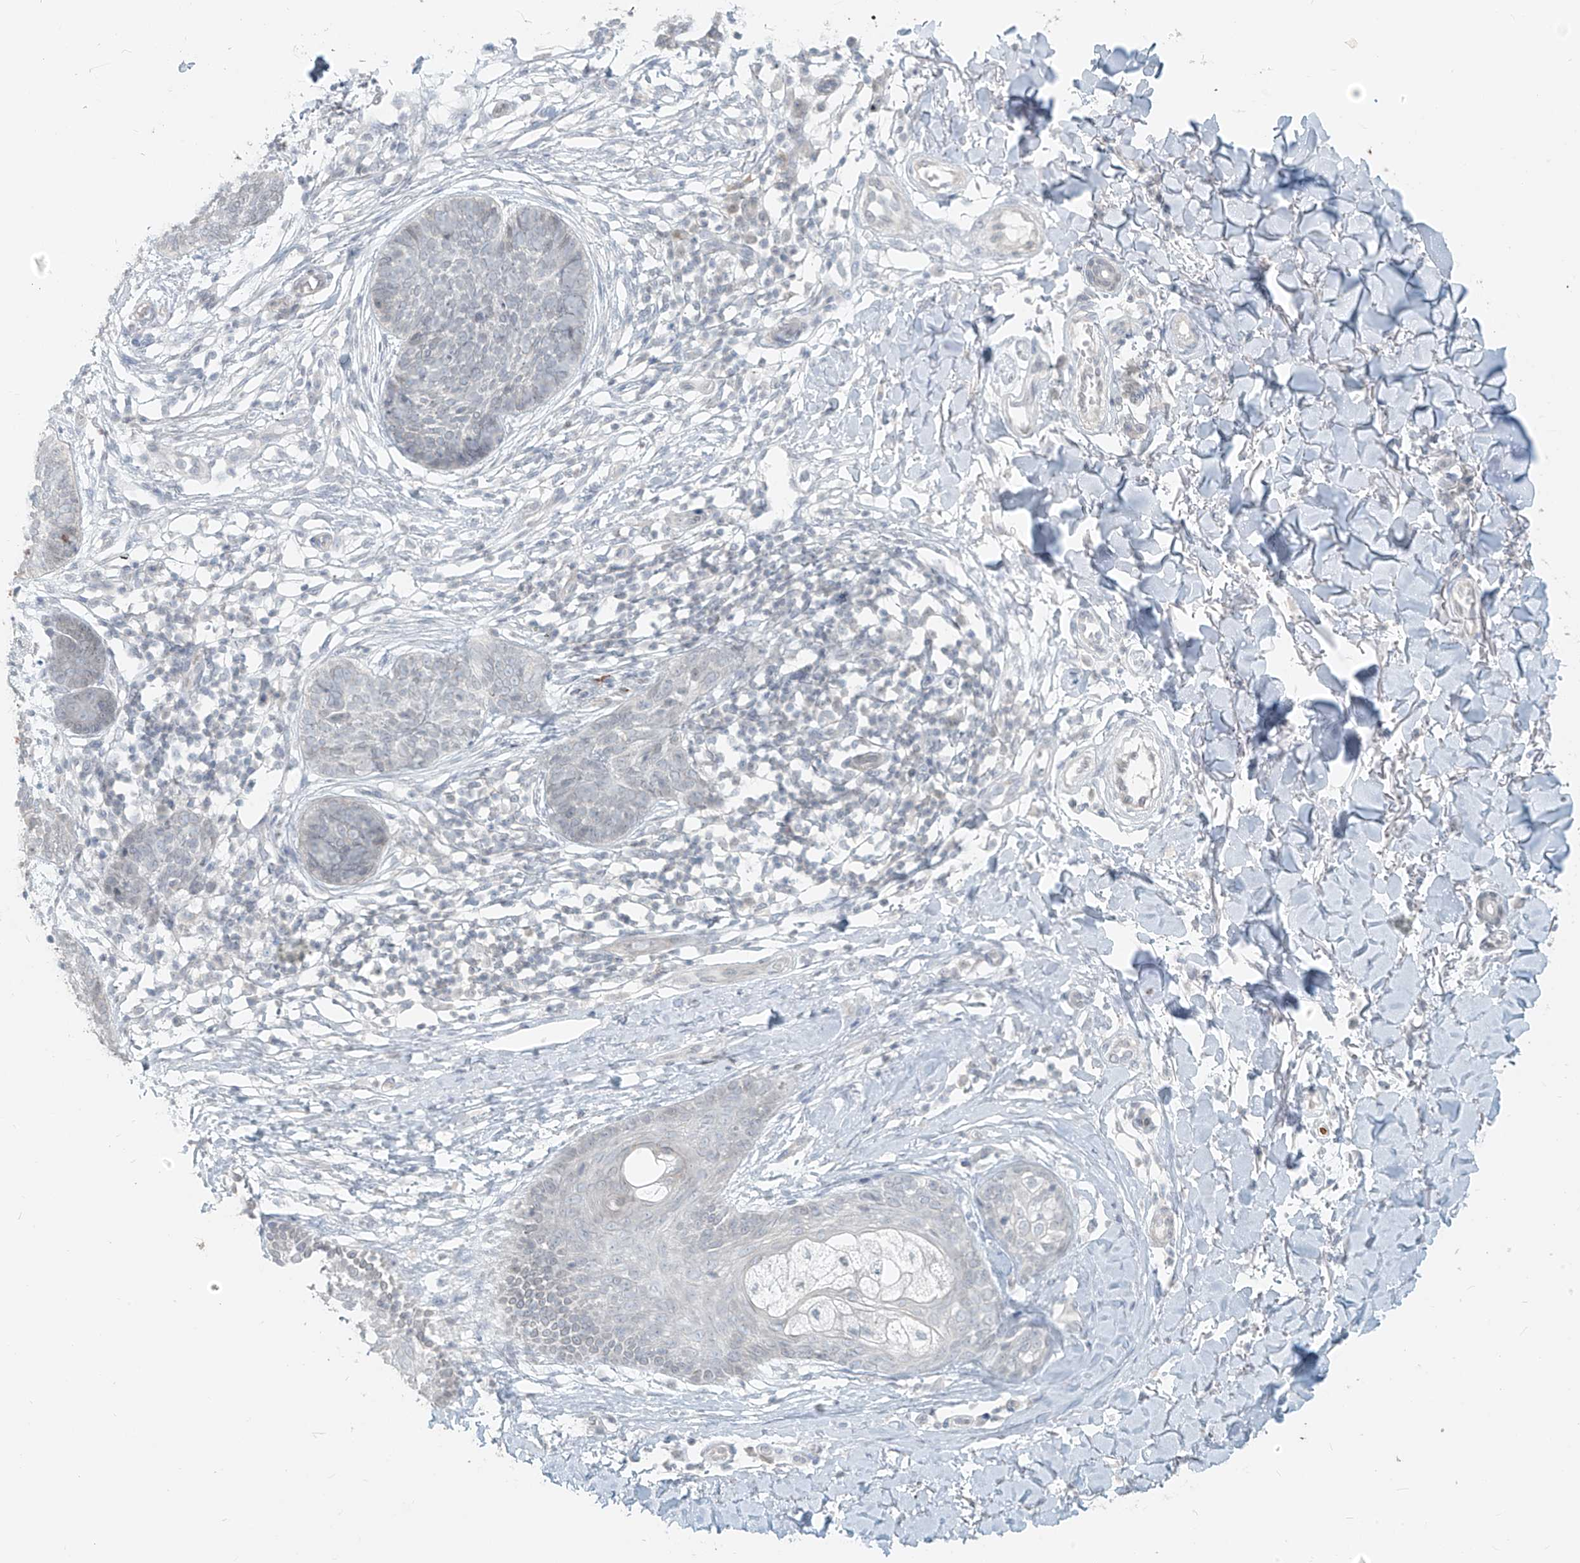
{"staining": {"intensity": "negative", "quantity": "none", "location": "none"}, "tissue": "skin cancer", "cell_type": "Tumor cells", "image_type": "cancer", "snomed": [{"axis": "morphology", "description": "Basal cell carcinoma"}, {"axis": "topography", "description": "Skin"}], "caption": "IHC of skin basal cell carcinoma demonstrates no expression in tumor cells.", "gene": "OSBPL7", "patient": {"sex": "female", "age": 64}}